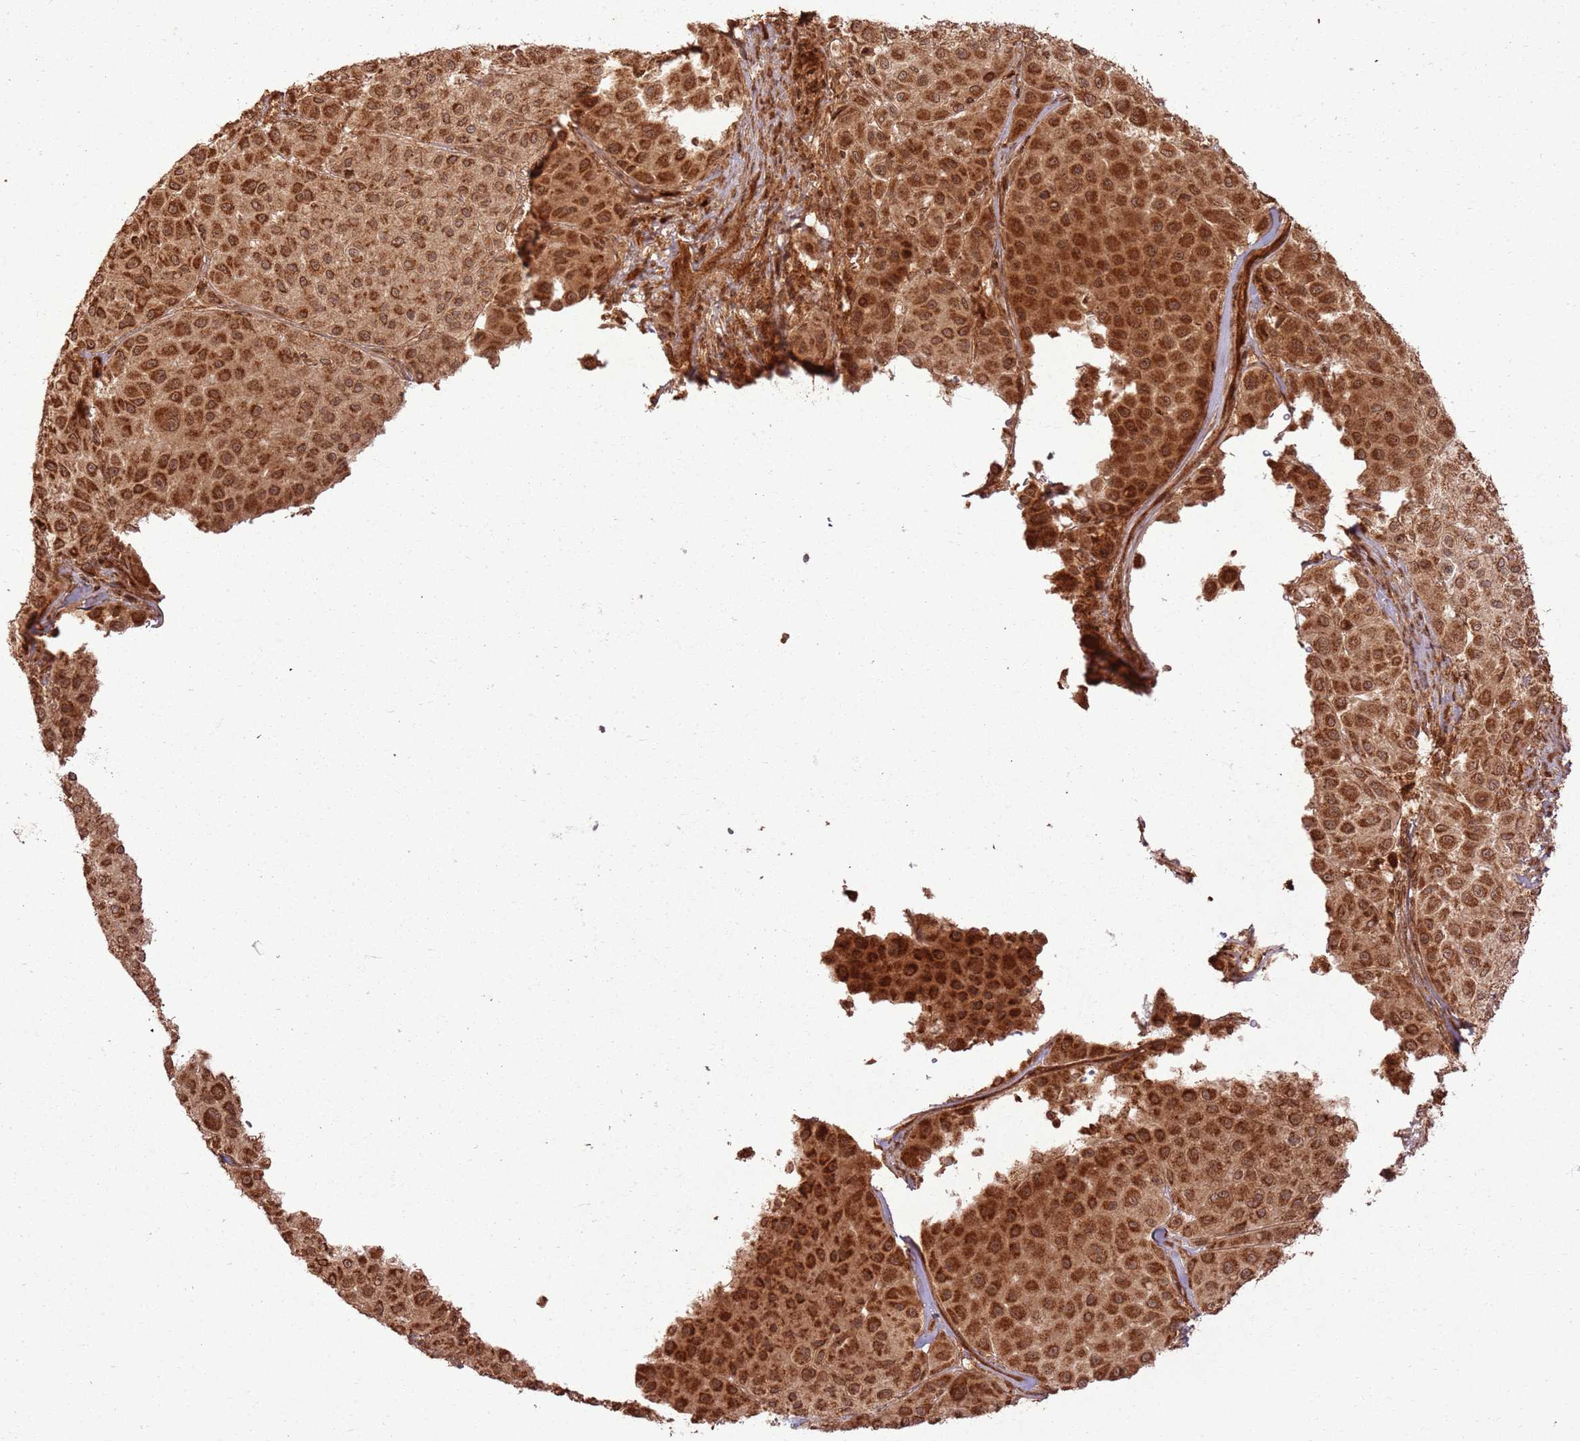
{"staining": {"intensity": "strong", "quantity": ">75%", "location": "cytoplasmic/membranous"}, "tissue": "melanoma", "cell_type": "Tumor cells", "image_type": "cancer", "snomed": [{"axis": "morphology", "description": "Malignant melanoma, Metastatic site"}, {"axis": "topography", "description": "Smooth muscle"}], "caption": "An immunohistochemistry micrograph of tumor tissue is shown. Protein staining in brown labels strong cytoplasmic/membranous positivity in malignant melanoma (metastatic site) within tumor cells.", "gene": "TBC1D13", "patient": {"sex": "male", "age": 41}}